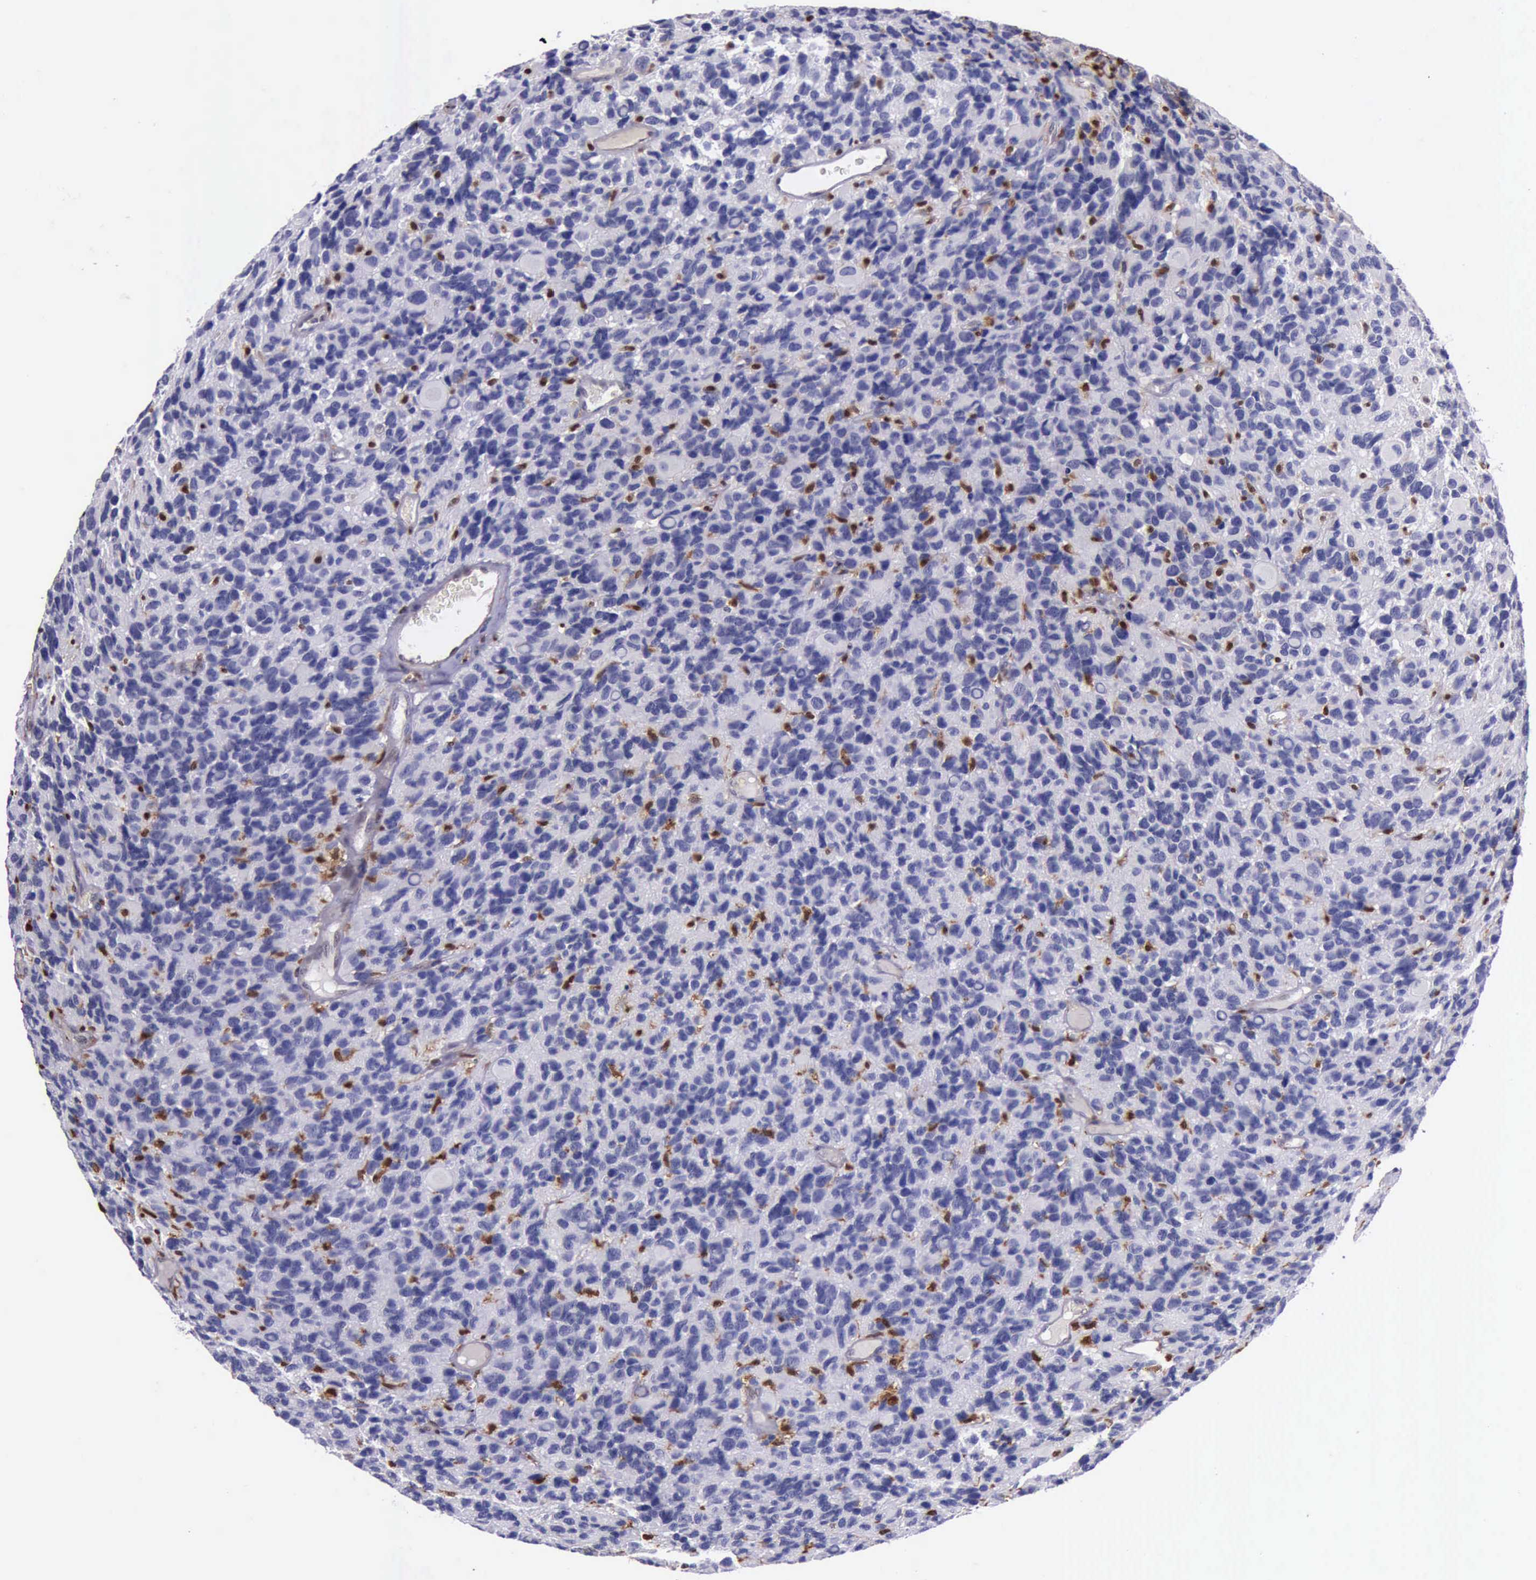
{"staining": {"intensity": "moderate", "quantity": "<25%", "location": "cytoplasmic/membranous,nuclear"}, "tissue": "glioma", "cell_type": "Tumor cells", "image_type": "cancer", "snomed": [{"axis": "morphology", "description": "Glioma, malignant, High grade"}, {"axis": "topography", "description": "Brain"}], "caption": "Immunohistochemistry (DAB (3,3'-diaminobenzidine)) staining of high-grade glioma (malignant) shows moderate cytoplasmic/membranous and nuclear protein positivity in about <25% of tumor cells.", "gene": "TYMP", "patient": {"sex": "male", "age": 77}}